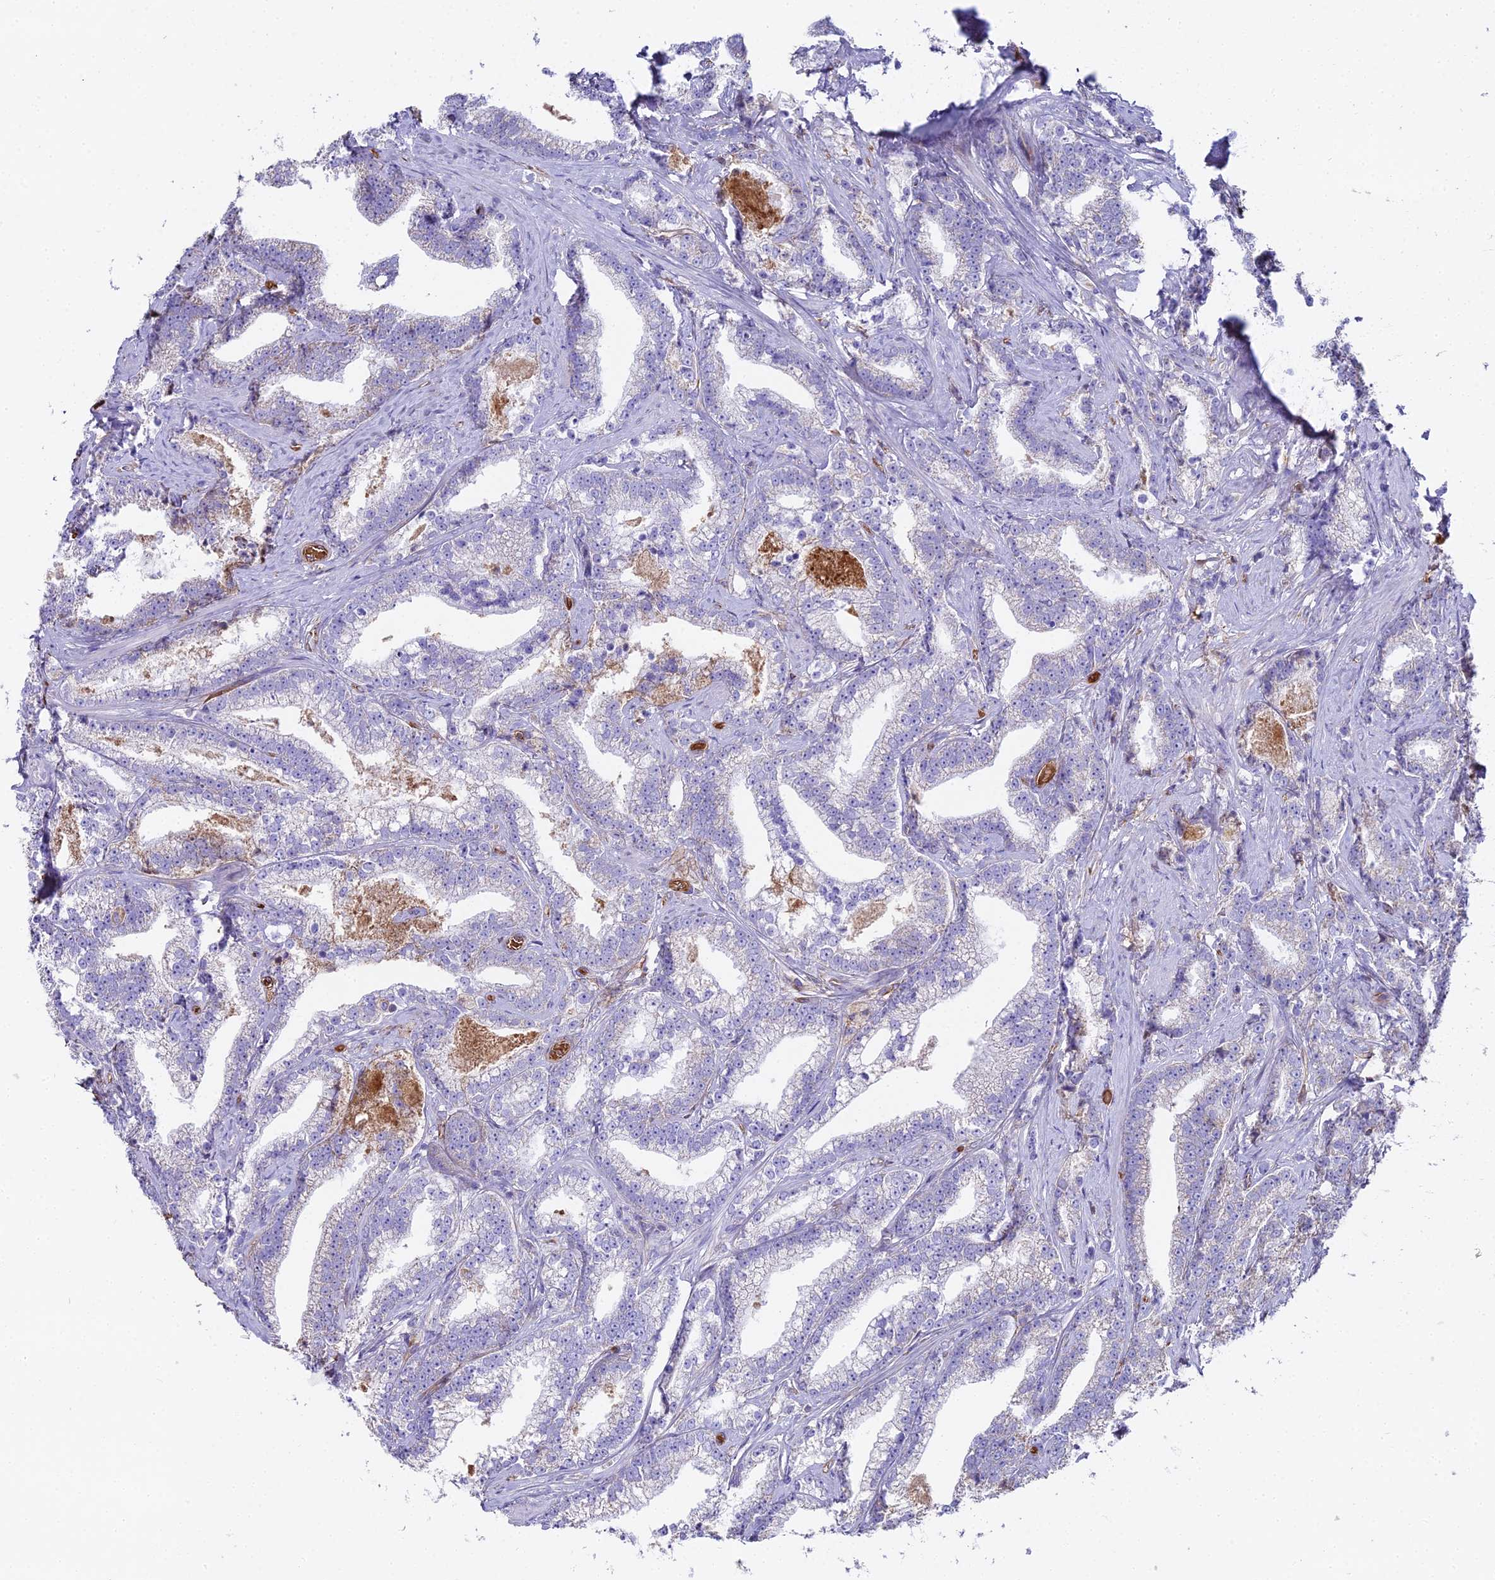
{"staining": {"intensity": "negative", "quantity": "none", "location": "none"}, "tissue": "prostate cancer", "cell_type": "Tumor cells", "image_type": "cancer", "snomed": [{"axis": "morphology", "description": "Adenocarcinoma, High grade"}, {"axis": "topography", "description": "Prostate and seminal vesicle, NOS"}], "caption": "There is no significant positivity in tumor cells of prostate cancer (high-grade adenocarcinoma).", "gene": "BEX4", "patient": {"sex": "male", "age": 67}}